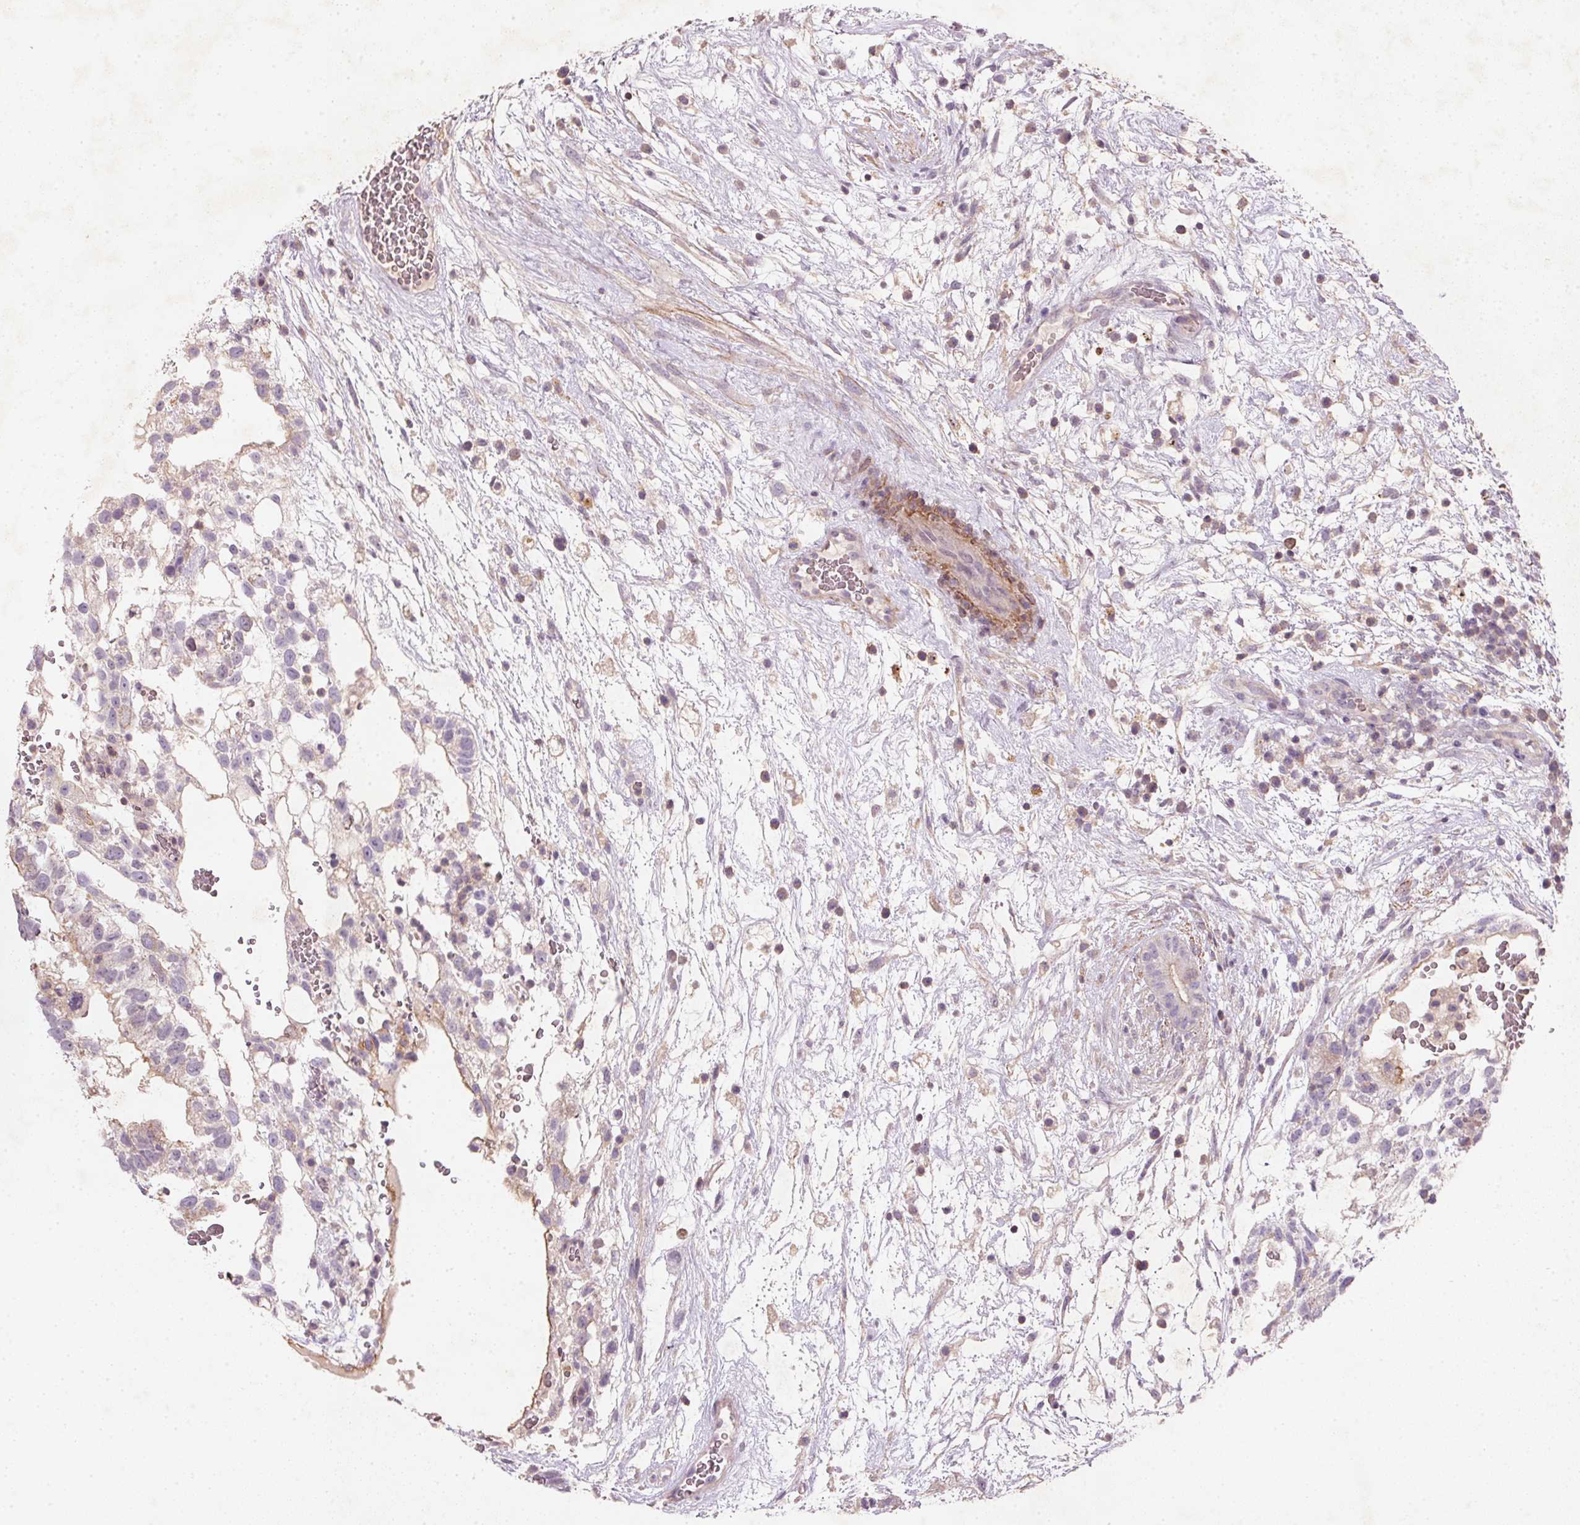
{"staining": {"intensity": "weak", "quantity": "<25%", "location": "cytoplasmic/membranous"}, "tissue": "testis cancer", "cell_type": "Tumor cells", "image_type": "cancer", "snomed": [{"axis": "morphology", "description": "Normal tissue, NOS"}, {"axis": "morphology", "description": "Carcinoma, Embryonal, NOS"}, {"axis": "topography", "description": "Testis"}], "caption": "Embryonal carcinoma (testis) was stained to show a protein in brown. There is no significant staining in tumor cells.", "gene": "KCNK15", "patient": {"sex": "male", "age": 32}}